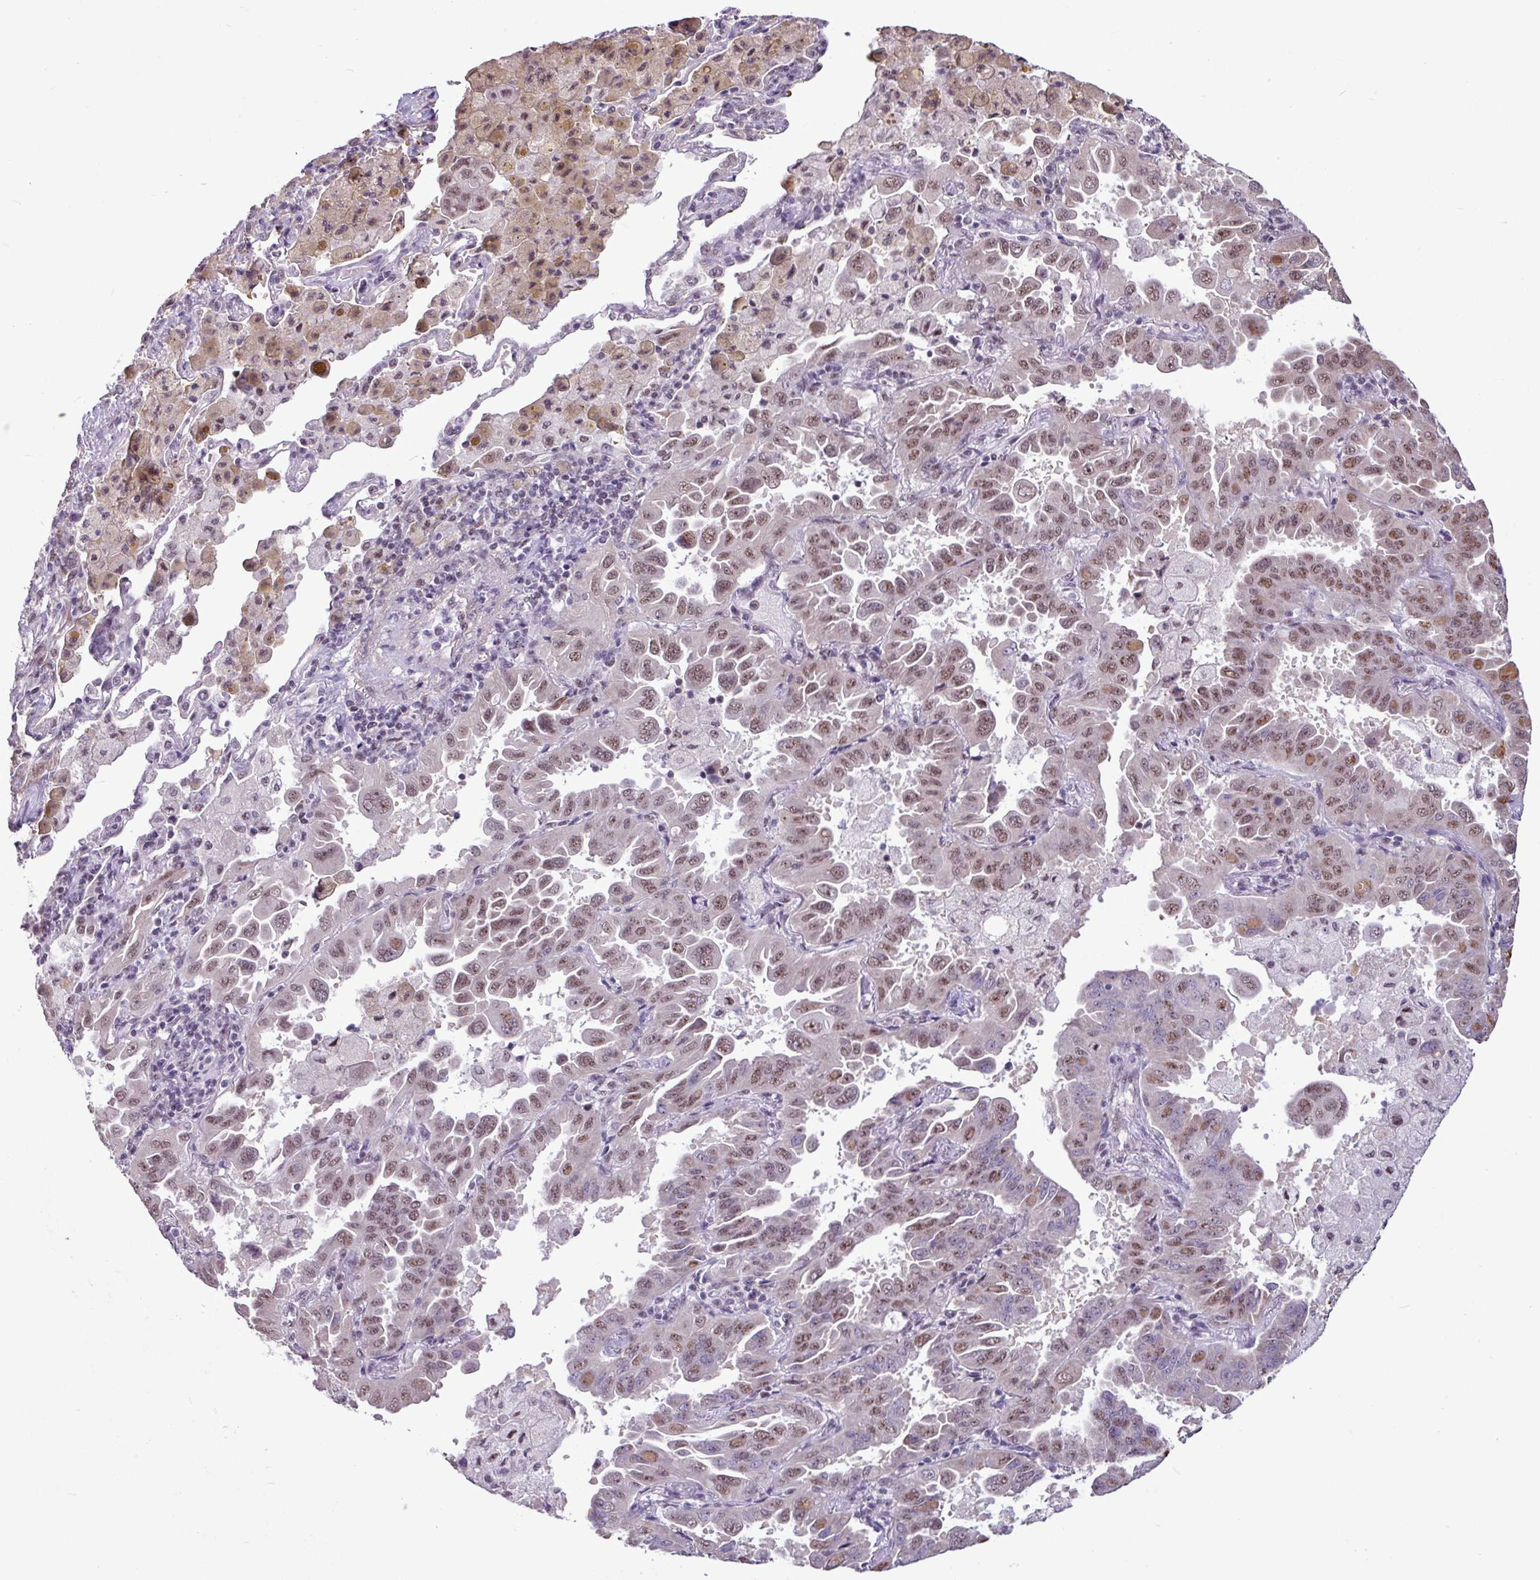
{"staining": {"intensity": "moderate", "quantity": ">75%", "location": "nuclear"}, "tissue": "lung cancer", "cell_type": "Tumor cells", "image_type": "cancer", "snomed": [{"axis": "morphology", "description": "Adenocarcinoma, NOS"}, {"axis": "topography", "description": "Lung"}], "caption": "Immunohistochemical staining of human lung cancer reveals medium levels of moderate nuclear positivity in about >75% of tumor cells.", "gene": "UTP18", "patient": {"sex": "male", "age": 64}}